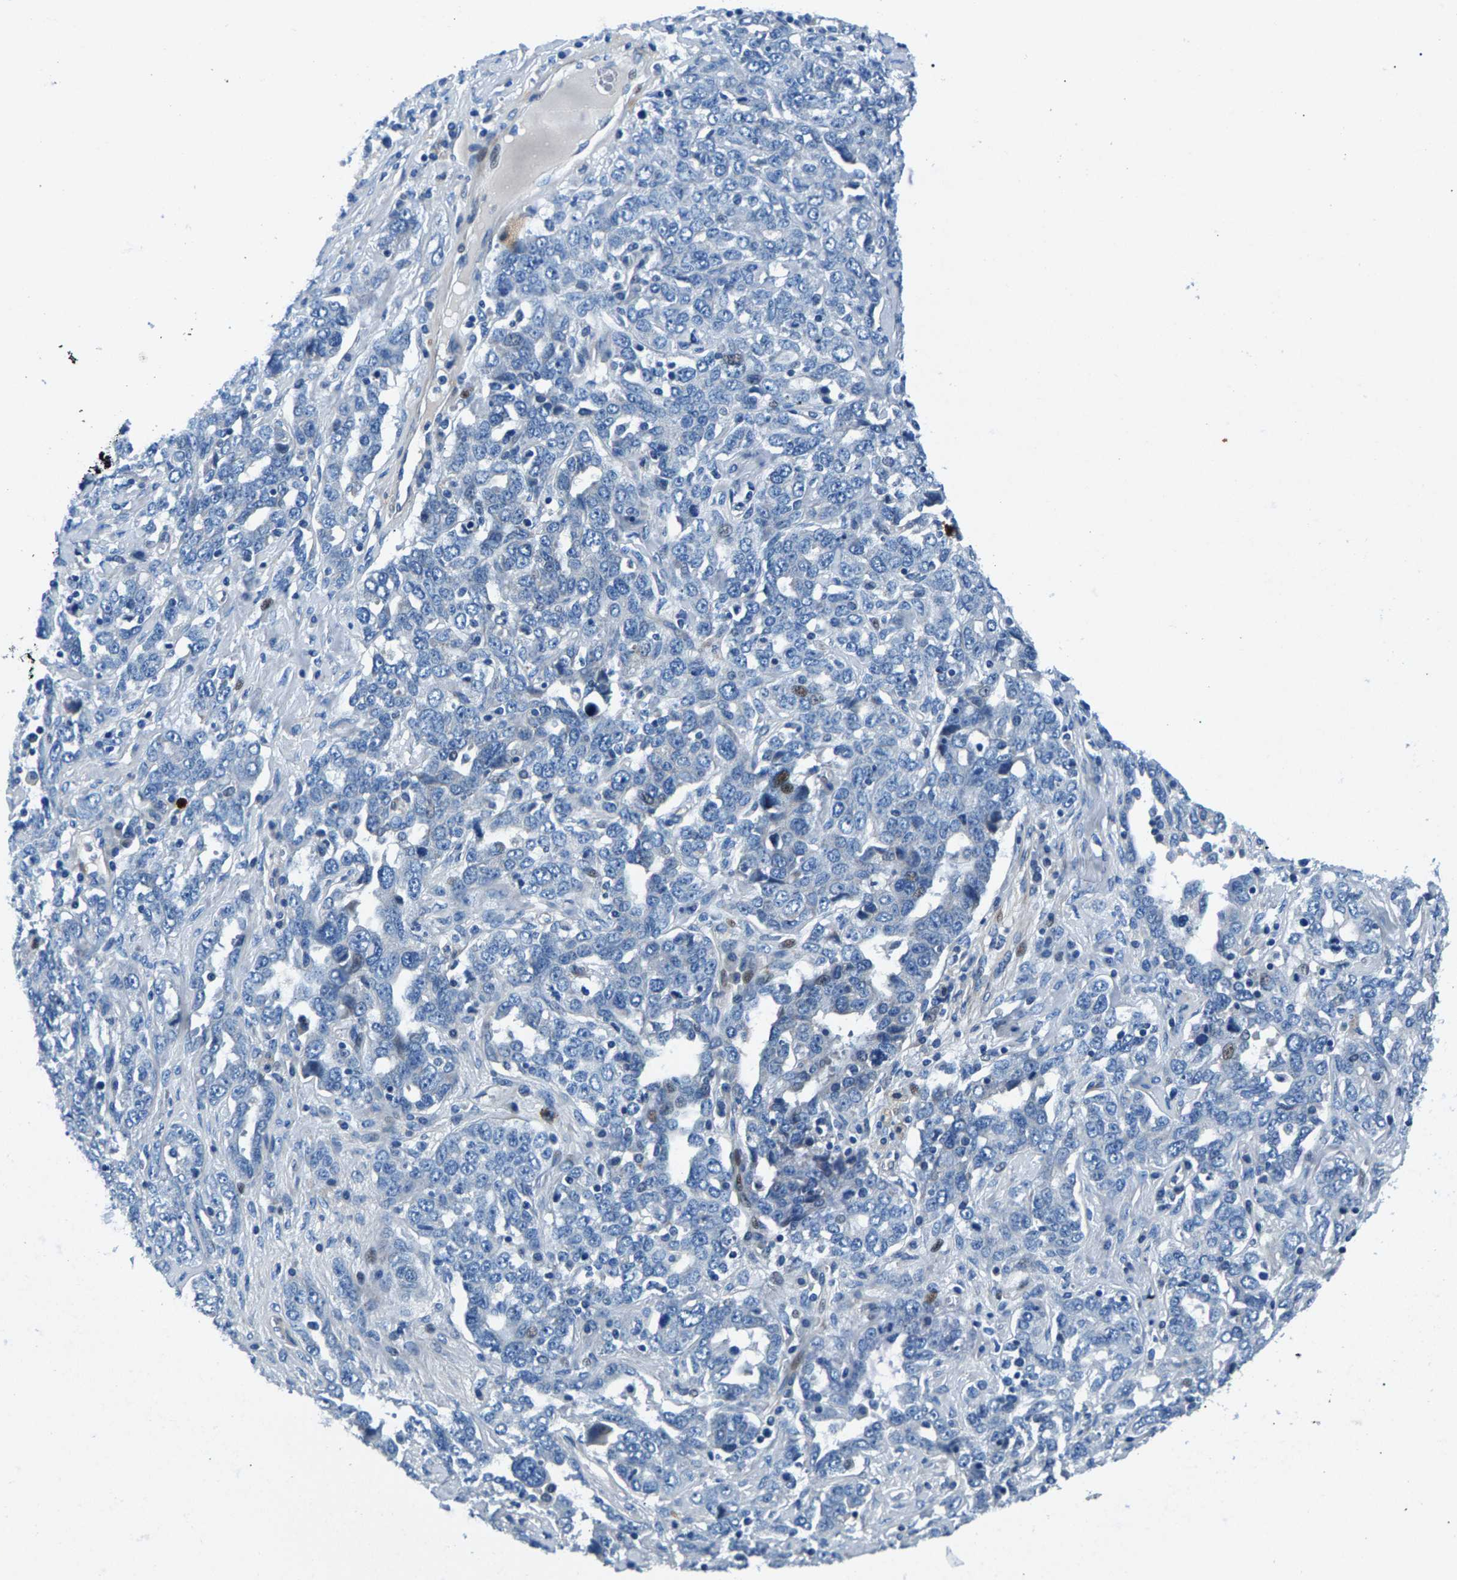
{"staining": {"intensity": "negative", "quantity": "none", "location": "none"}, "tissue": "ovarian cancer", "cell_type": "Tumor cells", "image_type": "cancer", "snomed": [{"axis": "morphology", "description": "Carcinoma, endometroid"}, {"axis": "topography", "description": "Ovary"}], "caption": "IHC image of ovarian cancer (endometroid carcinoma) stained for a protein (brown), which shows no expression in tumor cells.", "gene": "CDRT4", "patient": {"sex": "female", "age": 62}}